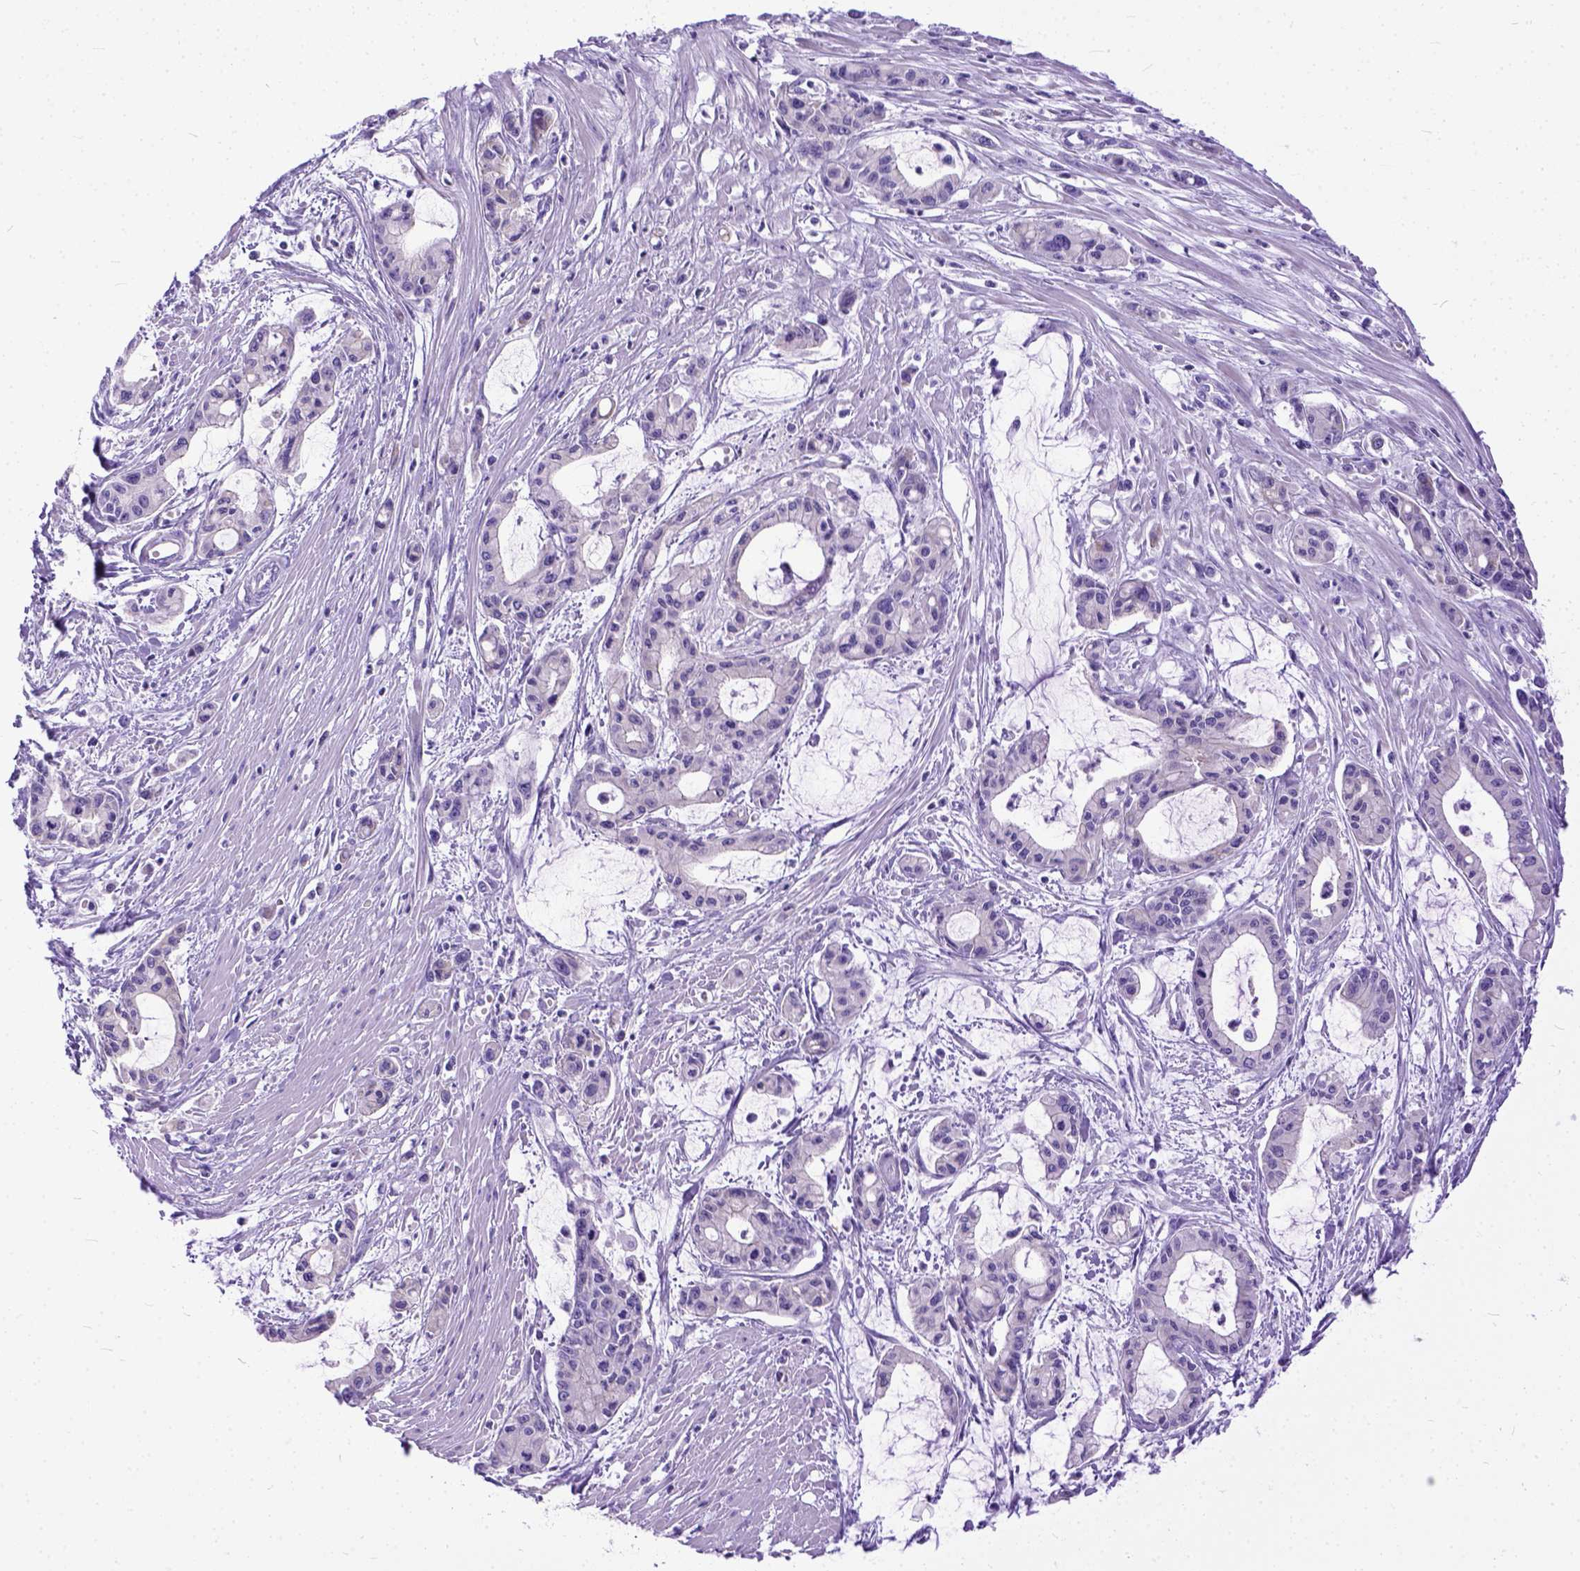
{"staining": {"intensity": "negative", "quantity": "none", "location": "none"}, "tissue": "pancreatic cancer", "cell_type": "Tumor cells", "image_type": "cancer", "snomed": [{"axis": "morphology", "description": "Adenocarcinoma, NOS"}, {"axis": "topography", "description": "Pancreas"}], "caption": "Tumor cells show no significant staining in pancreatic adenocarcinoma.", "gene": "PPL", "patient": {"sex": "male", "age": 48}}